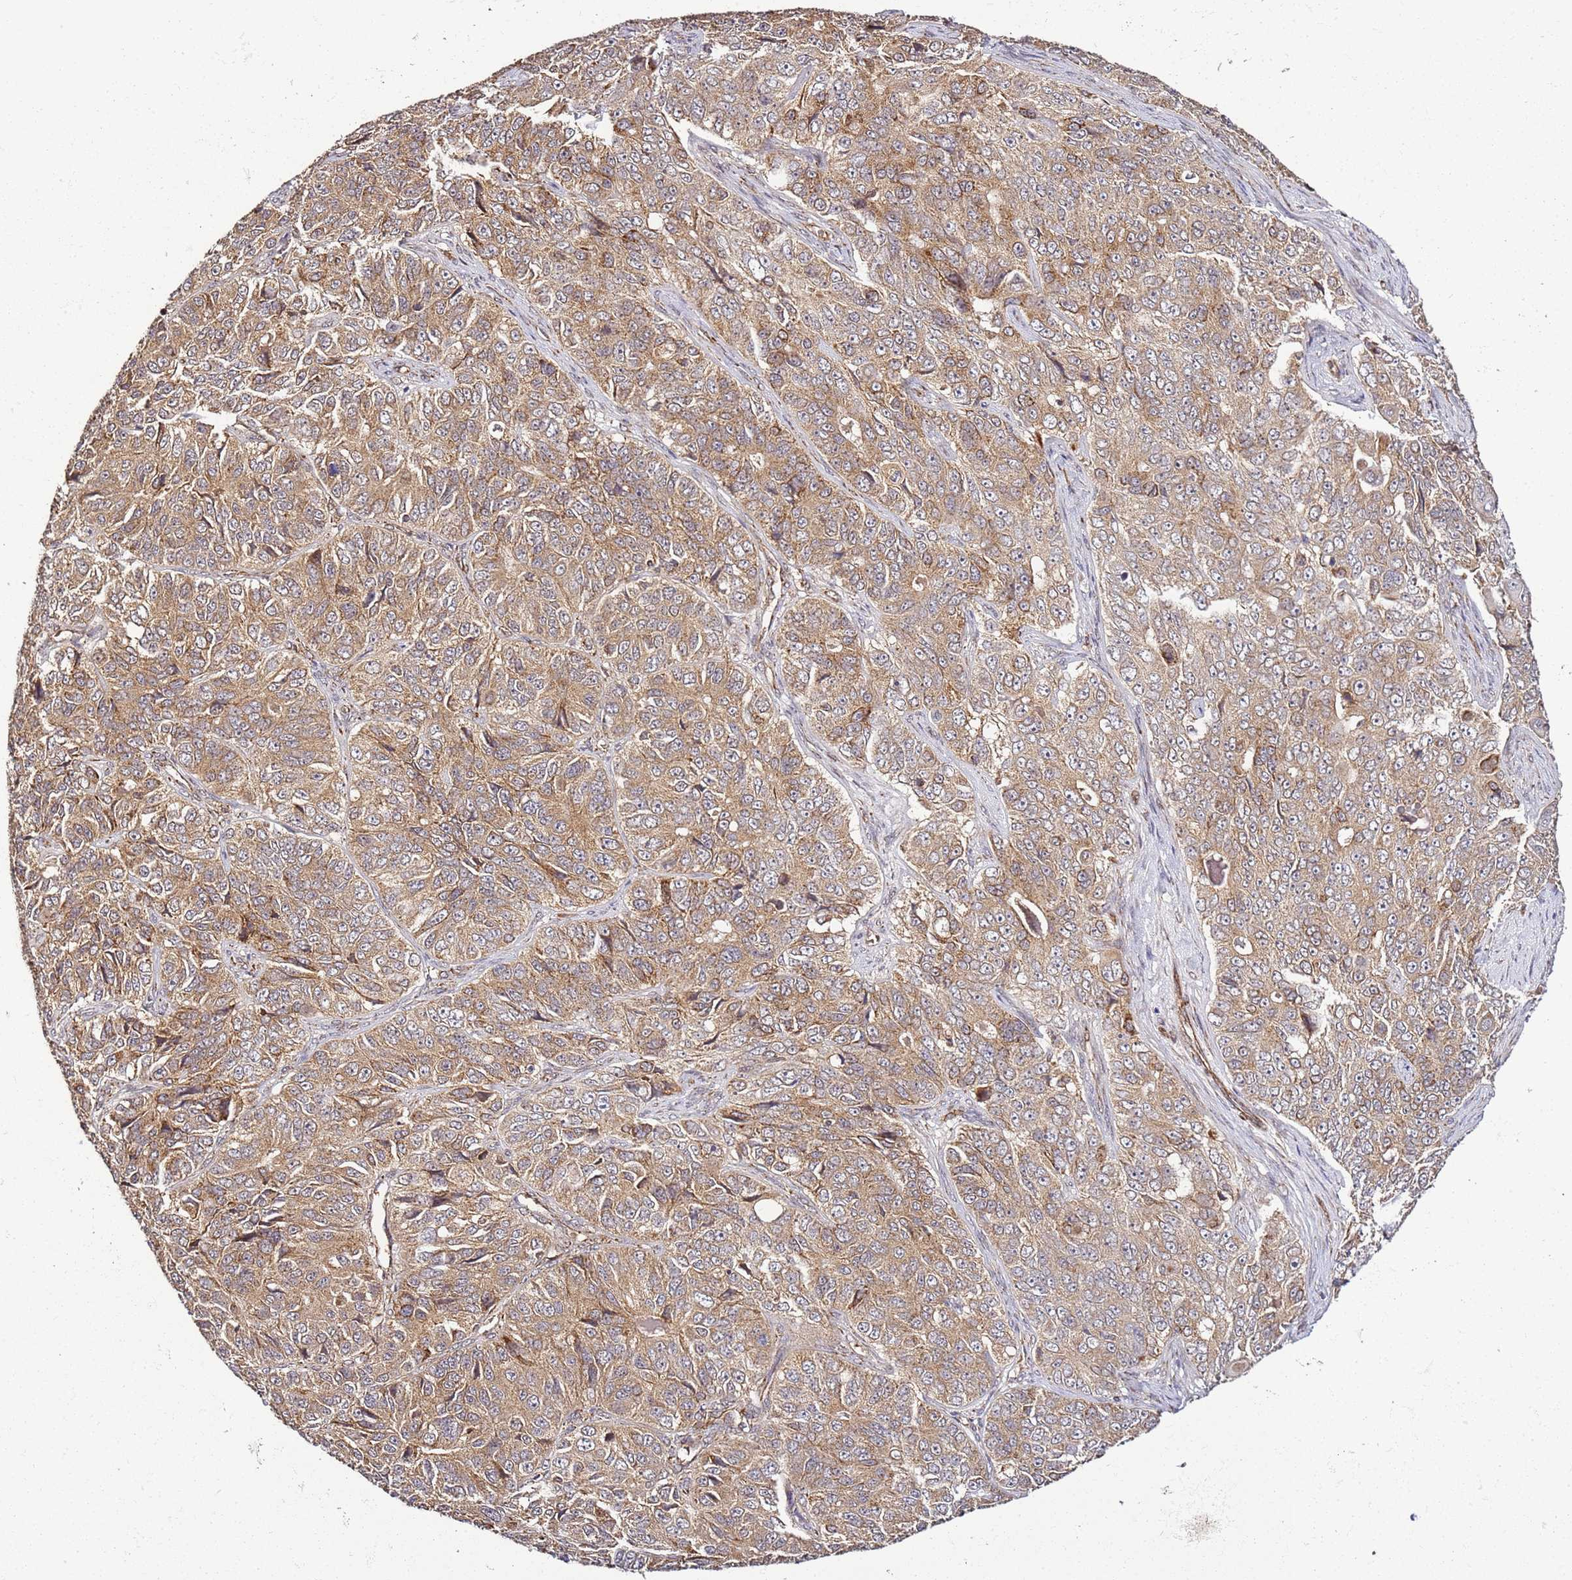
{"staining": {"intensity": "moderate", "quantity": ">75%", "location": "cytoplasmic/membranous"}, "tissue": "ovarian cancer", "cell_type": "Tumor cells", "image_type": "cancer", "snomed": [{"axis": "morphology", "description": "Carcinoma, endometroid"}, {"axis": "topography", "description": "Ovary"}], "caption": "A micrograph showing moderate cytoplasmic/membranous expression in approximately >75% of tumor cells in ovarian cancer (endometroid carcinoma), as visualized by brown immunohistochemical staining.", "gene": "TM2D2", "patient": {"sex": "female", "age": 51}}